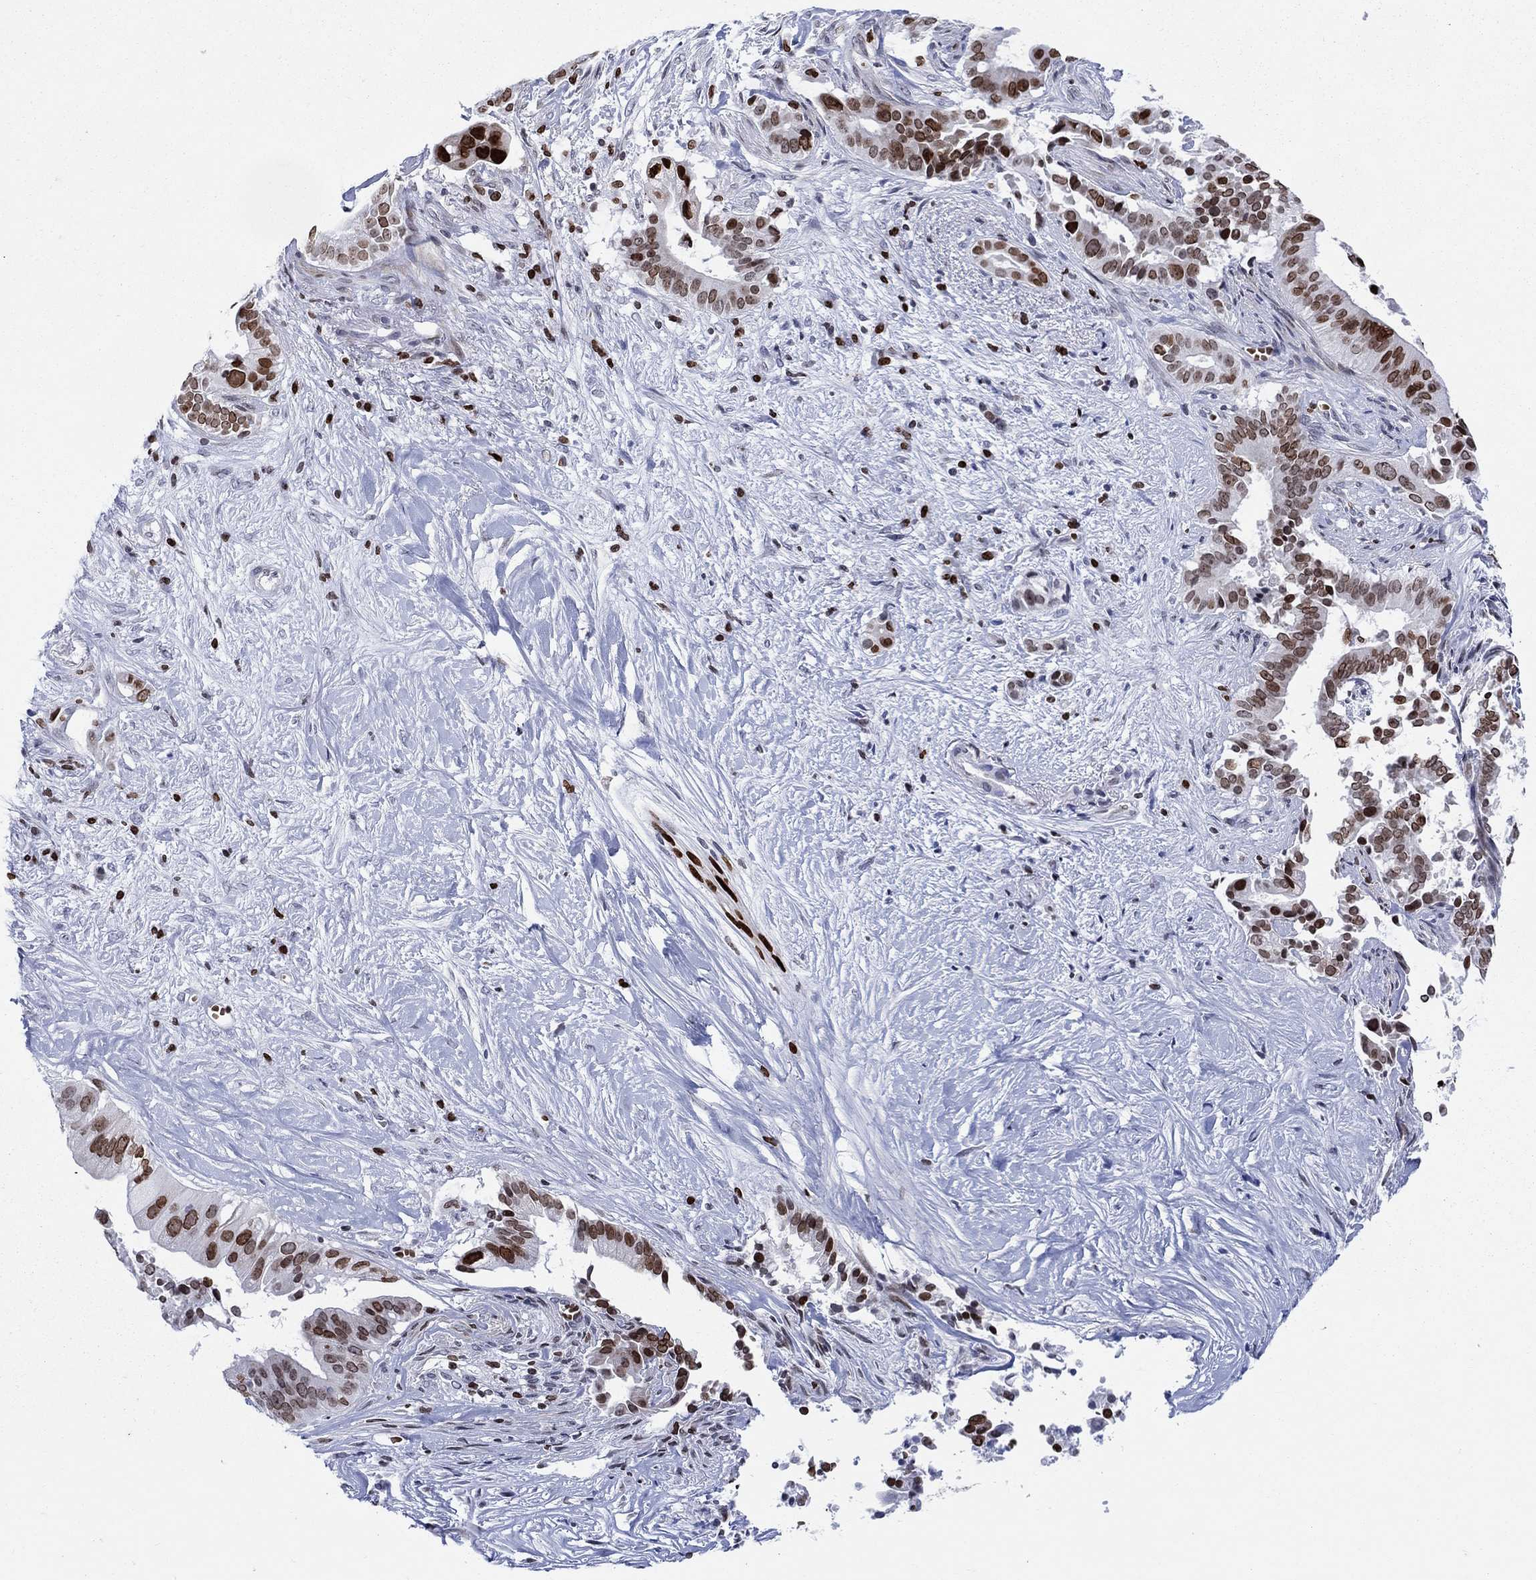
{"staining": {"intensity": "strong", "quantity": "25%-75%", "location": "nuclear"}, "tissue": "pancreatic cancer", "cell_type": "Tumor cells", "image_type": "cancer", "snomed": [{"axis": "morphology", "description": "Adenocarcinoma, NOS"}, {"axis": "topography", "description": "Pancreas"}], "caption": "This image reveals adenocarcinoma (pancreatic) stained with immunohistochemistry to label a protein in brown. The nuclear of tumor cells show strong positivity for the protein. Nuclei are counter-stained blue.", "gene": "HMGA1", "patient": {"sex": "male", "age": 61}}